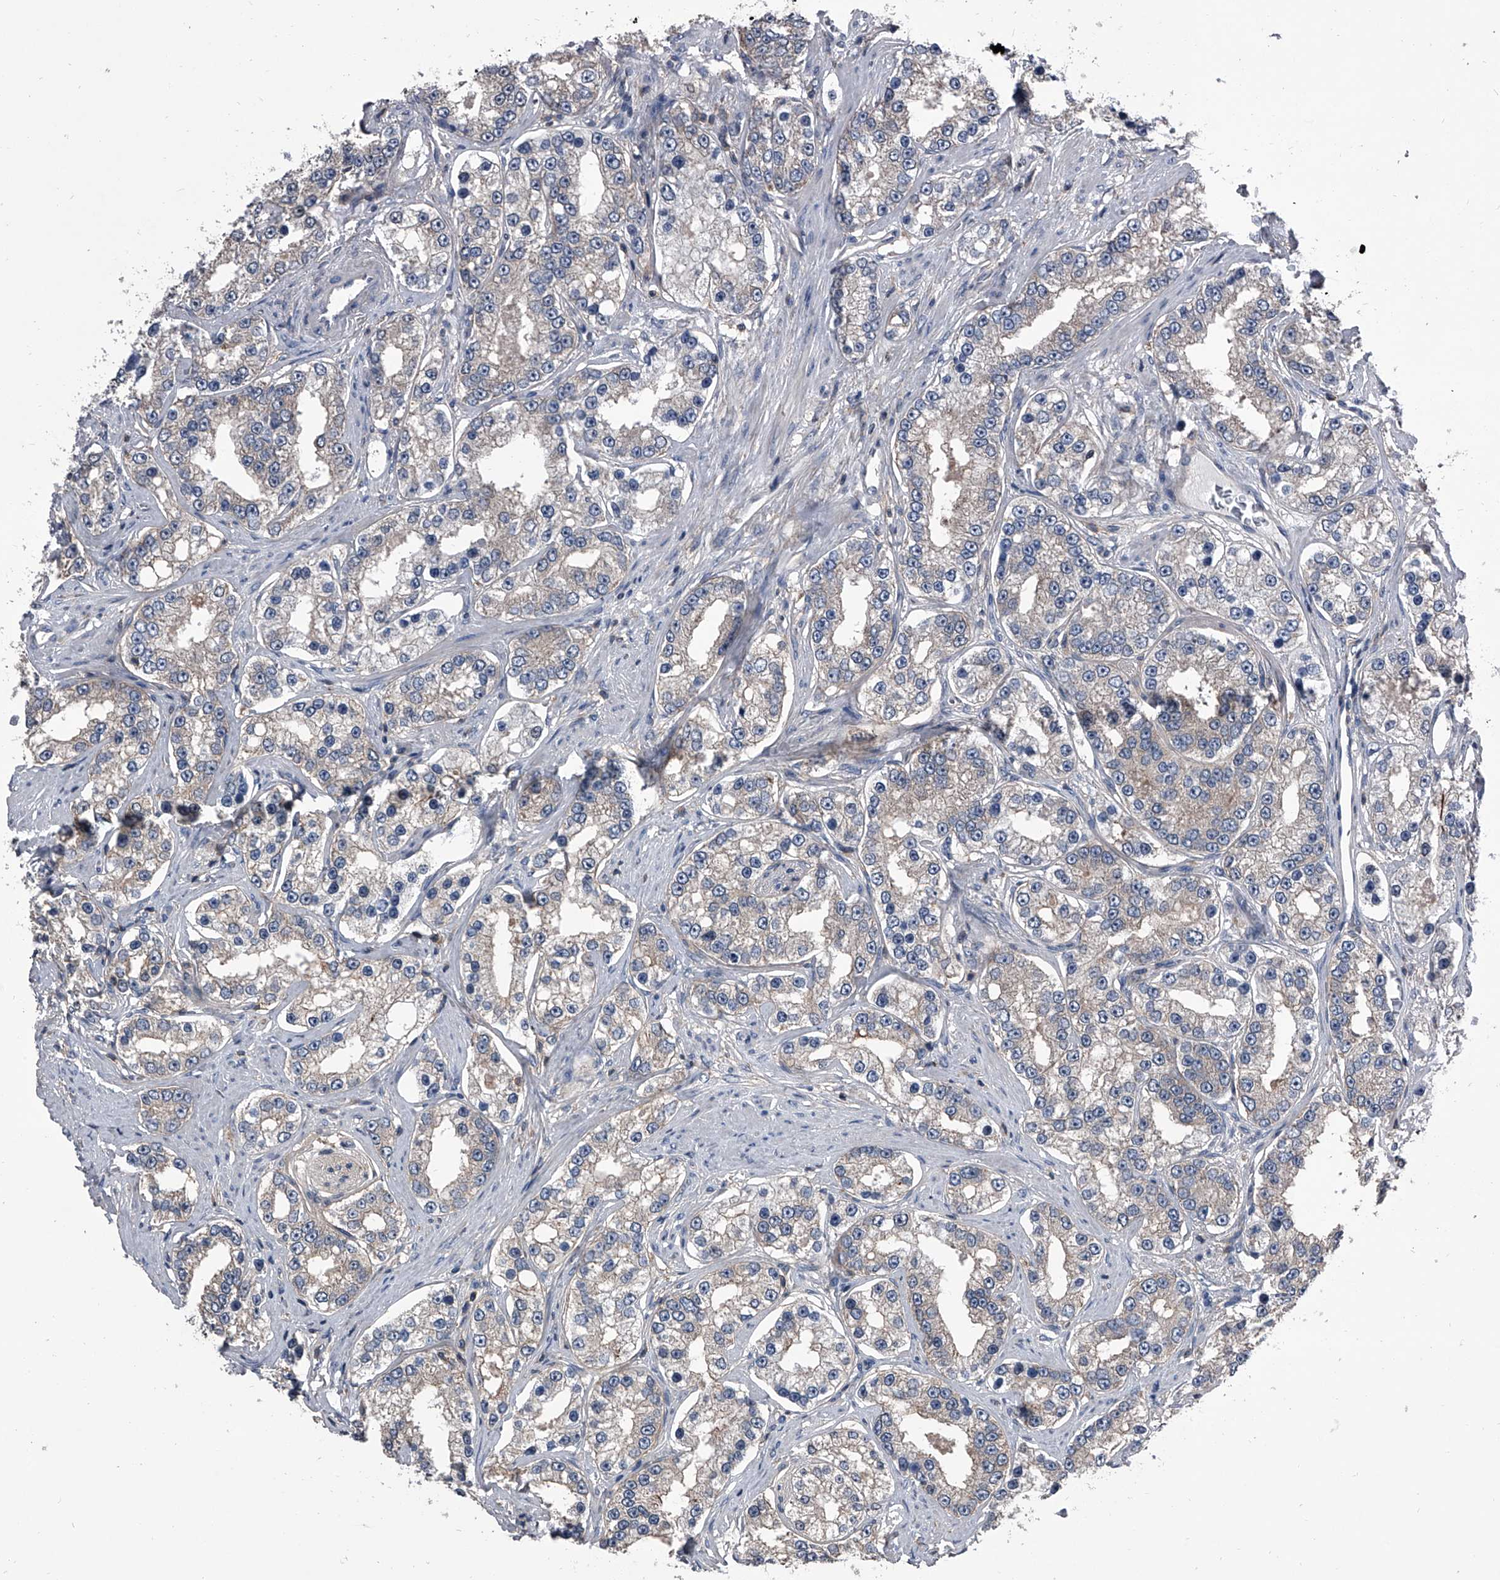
{"staining": {"intensity": "weak", "quantity": "<25%", "location": "cytoplasmic/membranous"}, "tissue": "prostate cancer", "cell_type": "Tumor cells", "image_type": "cancer", "snomed": [{"axis": "morphology", "description": "Normal tissue, NOS"}, {"axis": "morphology", "description": "Adenocarcinoma, High grade"}, {"axis": "topography", "description": "Prostate"}], "caption": "This is a photomicrograph of IHC staining of prostate cancer, which shows no expression in tumor cells.", "gene": "PIP5K1A", "patient": {"sex": "male", "age": 83}}